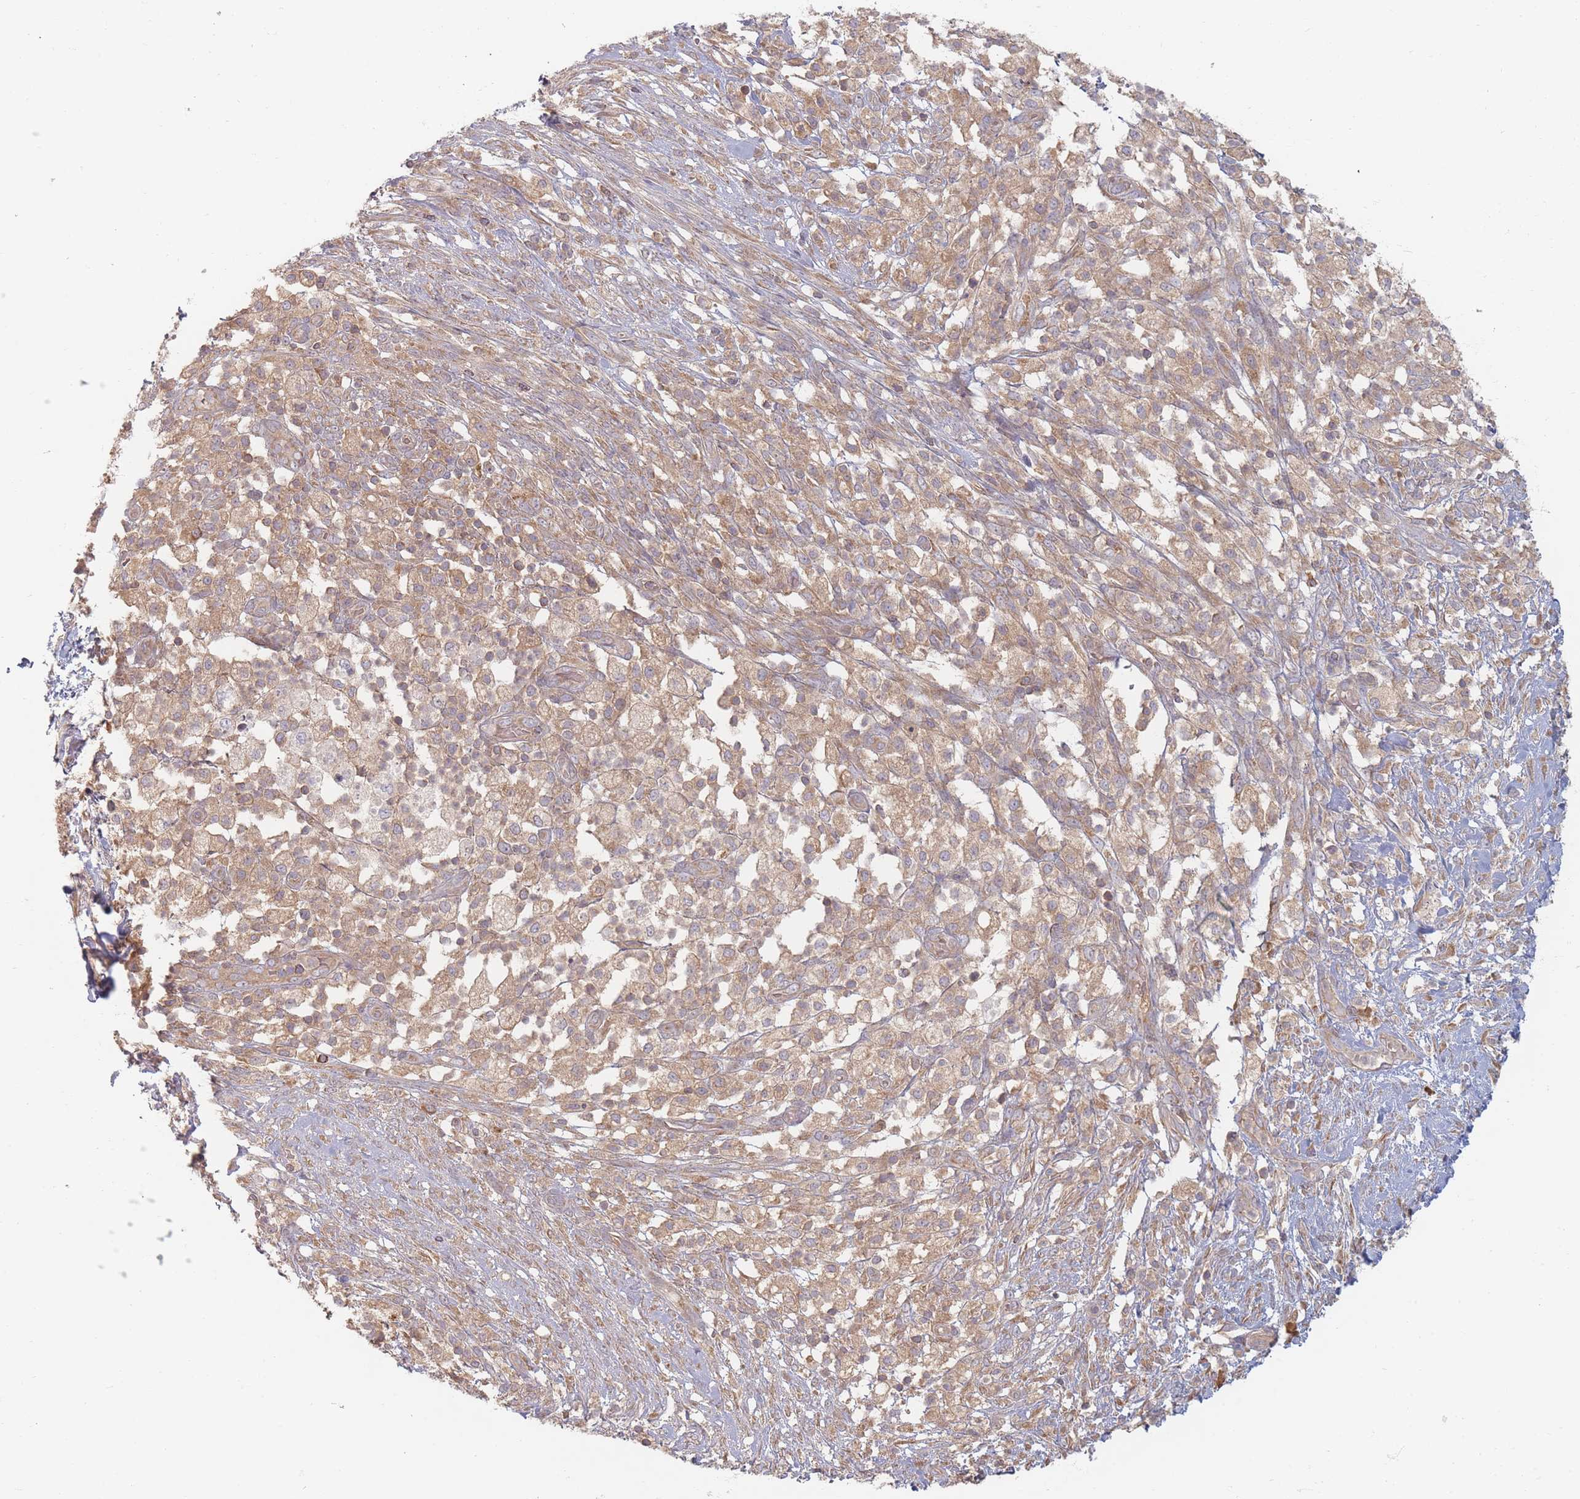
{"staining": {"intensity": "moderate", "quantity": ">75%", "location": "cytoplasmic/membranous"}, "tissue": "pancreatic cancer", "cell_type": "Tumor cells", "image_type": "cancer", "snomed": [{"axis": "morphology", "description": "Adenocarcinoma, NOS"}, {"axis": "topography", "description": "Pancreas"}], "caption": "Moderate cytoplasmic/membranous positivity is identified in about >75% of tumor cells in pancreatic adenocarcinoma.", "gene": "SLC35F3", "patient": {"sex": "female", "age": 72}}